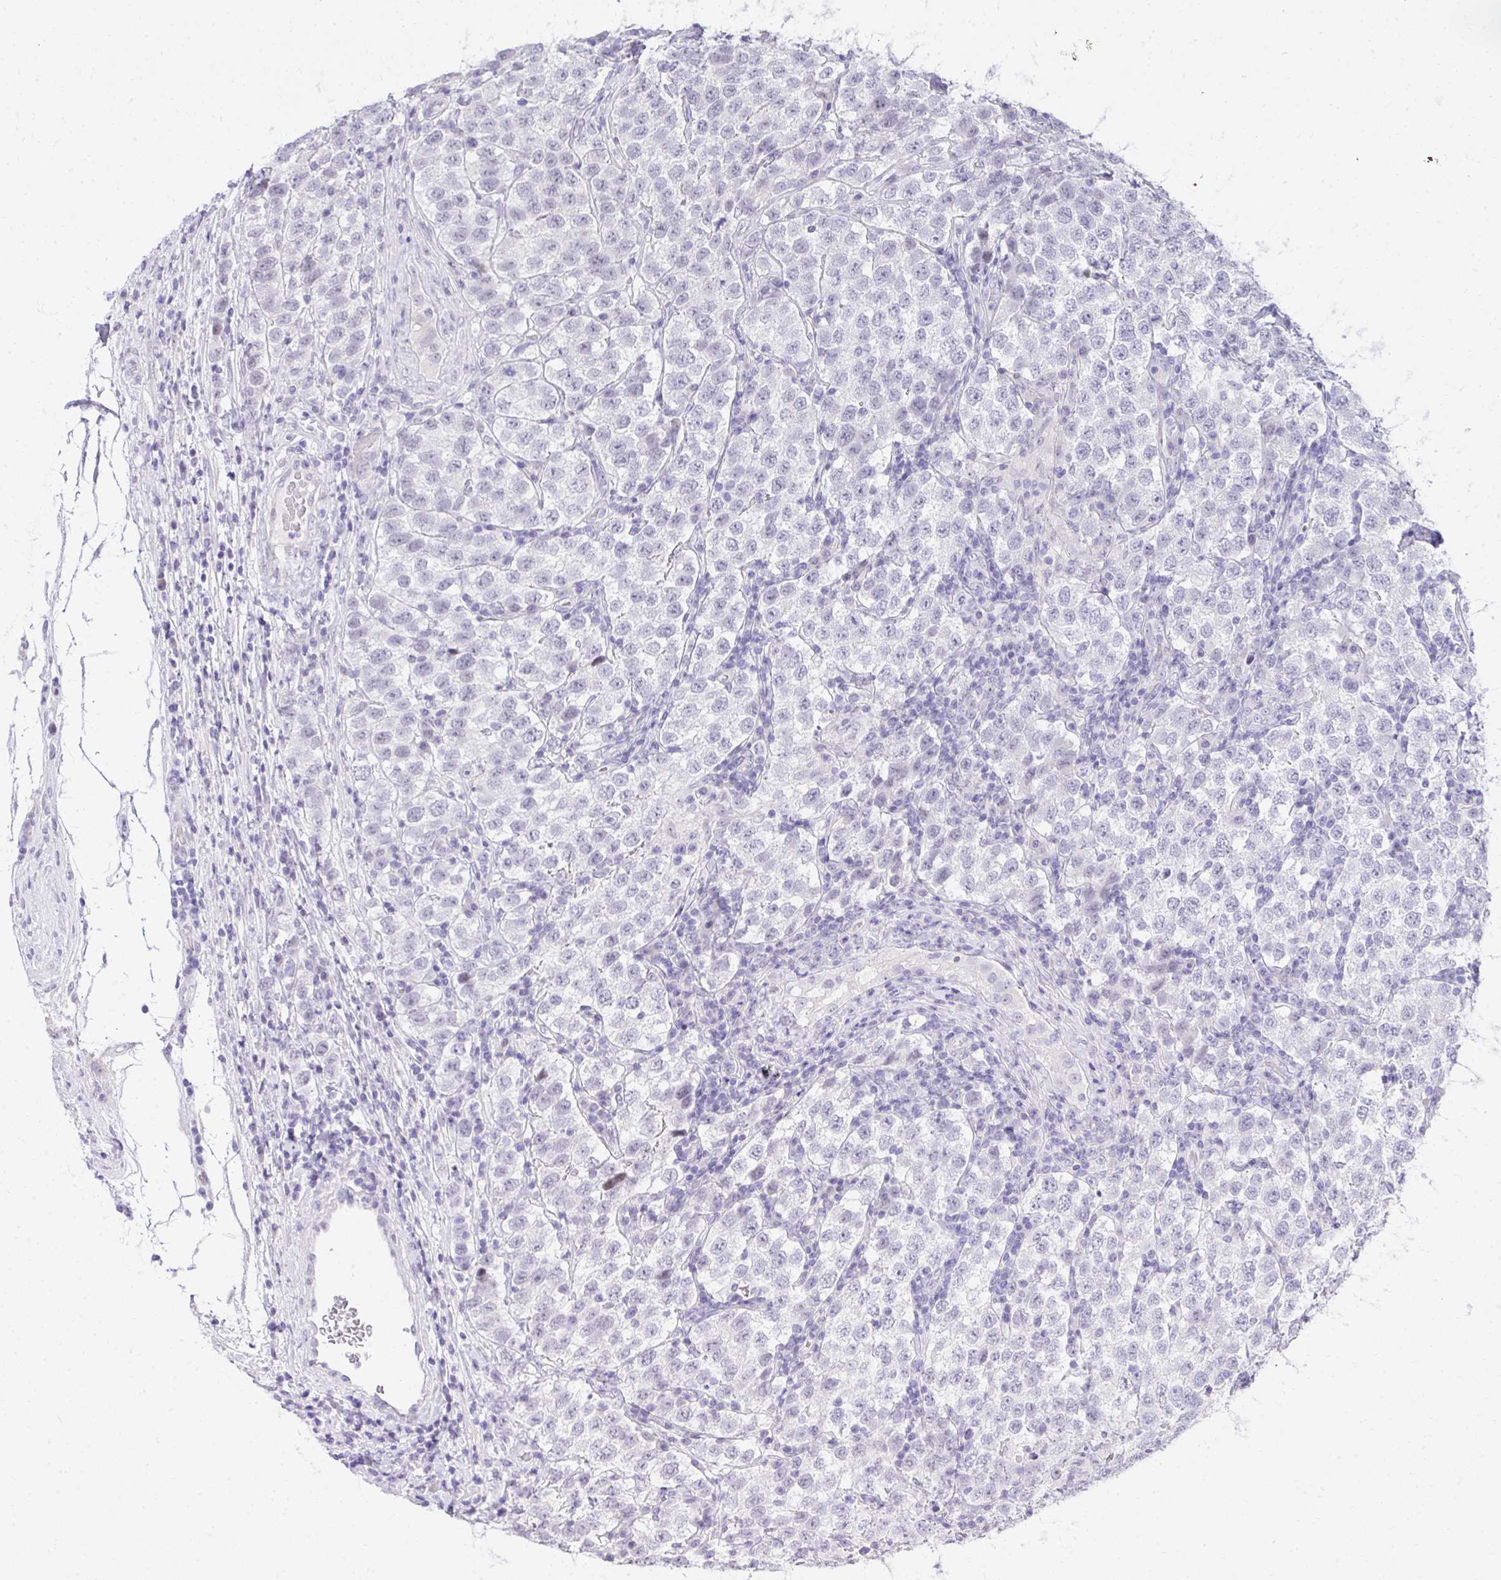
{"staining": {"intensity": "negative", "quantity": "none", "location": "none"}, "tissue": "testis cancer", "cell_type": "Tumor cells", "image_type": "cancer", "snomed": [{"axis": "morphology", "description": "Seminoma, NOS"}, {"axis": "topography", "description": "Testis"}], "caption": "High magnification brightfield microscopy of testis cancer stained with DAB (3,3'-diaminobenzidine) (brown) and counterstained with hematoxylin (blue): tumor cells show no significant staining. Nuclei are stained in blue.", "gene": "EID3", "patient": {"sex": "male", "age": 34}}